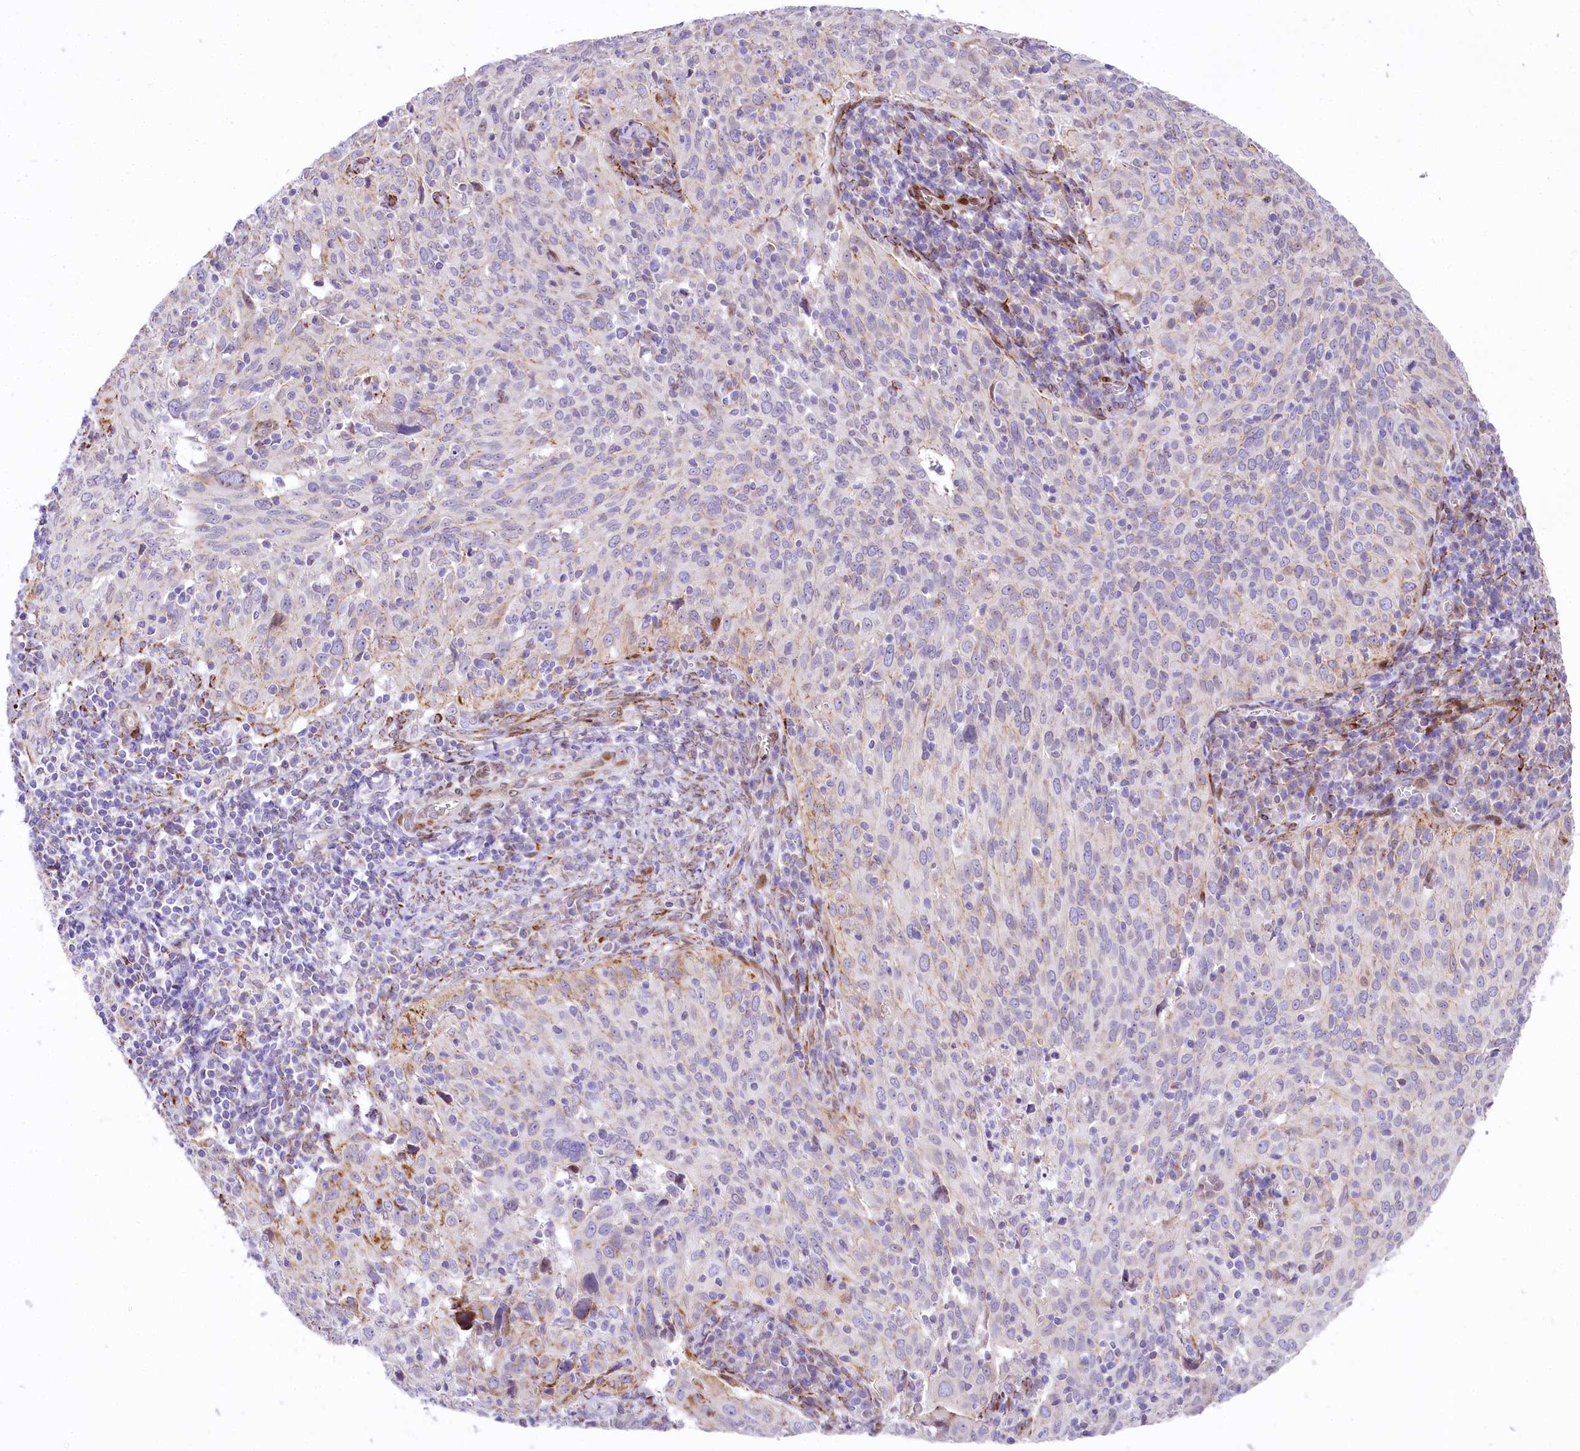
{"staining": {"intensity": "negative", "quantity": "none", "location": "none"}, "tissue": "cervical cancer", "cell_type": "Tumor cells", "image_type": "cancer", "snomed": [{"axis": "morphology", "description": "Squamous cell carcinoma, NOS"}, {"axis": "topography", "description": "Cervix"}], "caption": "A high-resolution micrograph shows immunohistochemistry staining of squamous cell carcinoma (cervical), which exhibits no significant staining in tumor cells.", "gene": "PPIP5K2", "patient": {"sex": "female", "age": 31}}